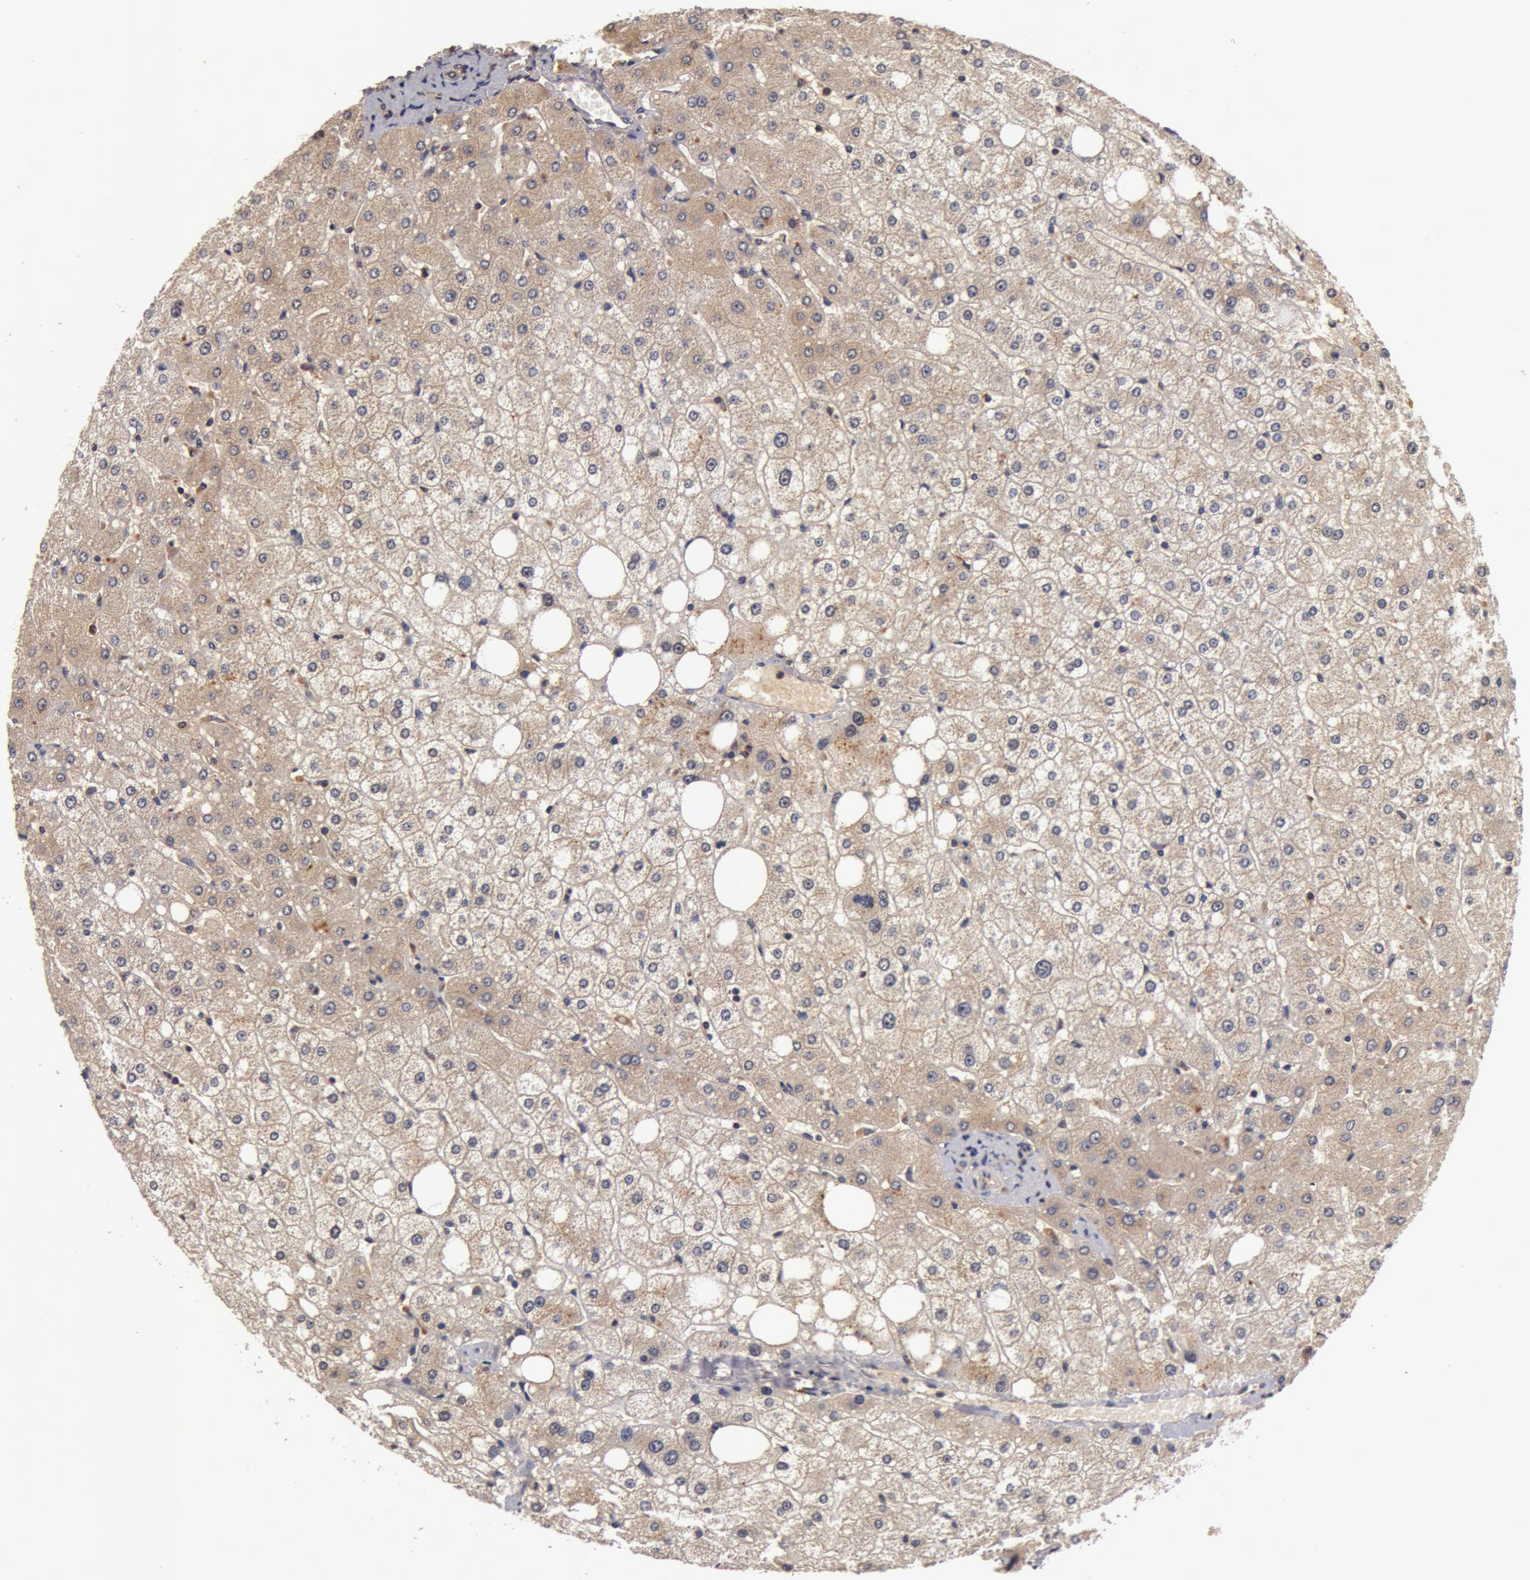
{"staining": {"intensity": "weak", "quantity": ">75%", "location": "cytoplasmic/membranous"}, "tissue": "liver", "cell_type": "Cholangiocytes", "image_type": "normal", "snomed": [{"axis": "morphology", "description": "Normal tissue, NOS"}, {"axis": "topography", "description": "Liver"}], "caption": "An immunohistochemistry (IHC) photomicrograph of benign tissue is shown. Protein staining in brown labels weak cytoplasmic/membranous positivity in liver within cholangiocytes. (IHC, brightfield microscopy, high magnification).", "gene": "BCHE", "patient": {"sex": "male", "age": 35}}